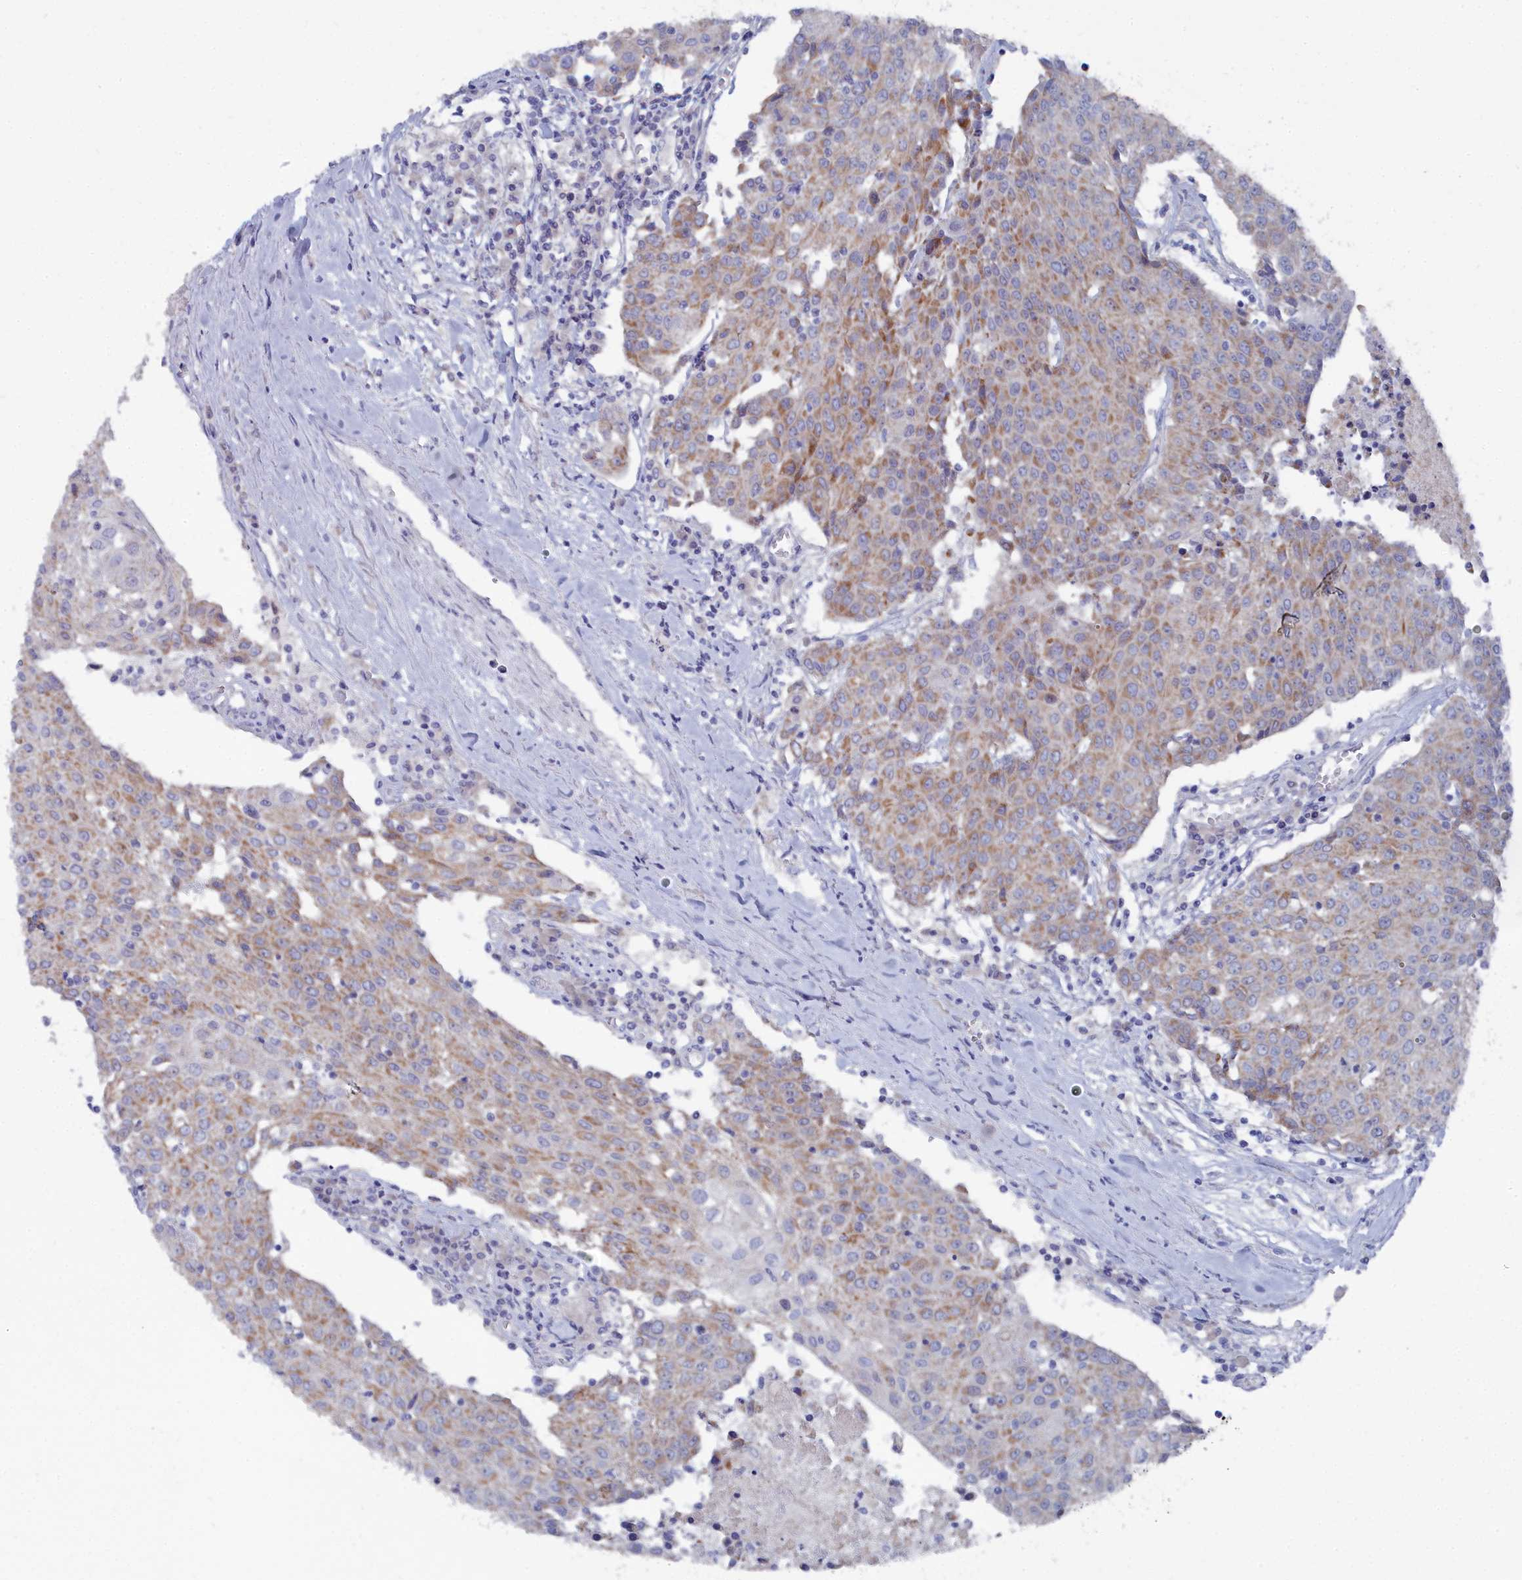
{"staining": {"intensity": "moderate", "quantity": "25%-75%", "location": "cytoplasmic/membranous"}, "tissue": "urothelial cancer", "cell_type": "Tumor cells", "image_type": "cancer", "snomed": [{"axis": "morphology", "description": "Urothelial carcinoma, High grade"}, {"axis": "topography", "description": "Urinary bladder"}], "caption": "Tumor cells display moderate cytoplasmic/membranous positivity in about 25%-75% of cells in urothelial cancer.", "gene": "CCDC149", "patient": {"sex": "female", "age": 85}}